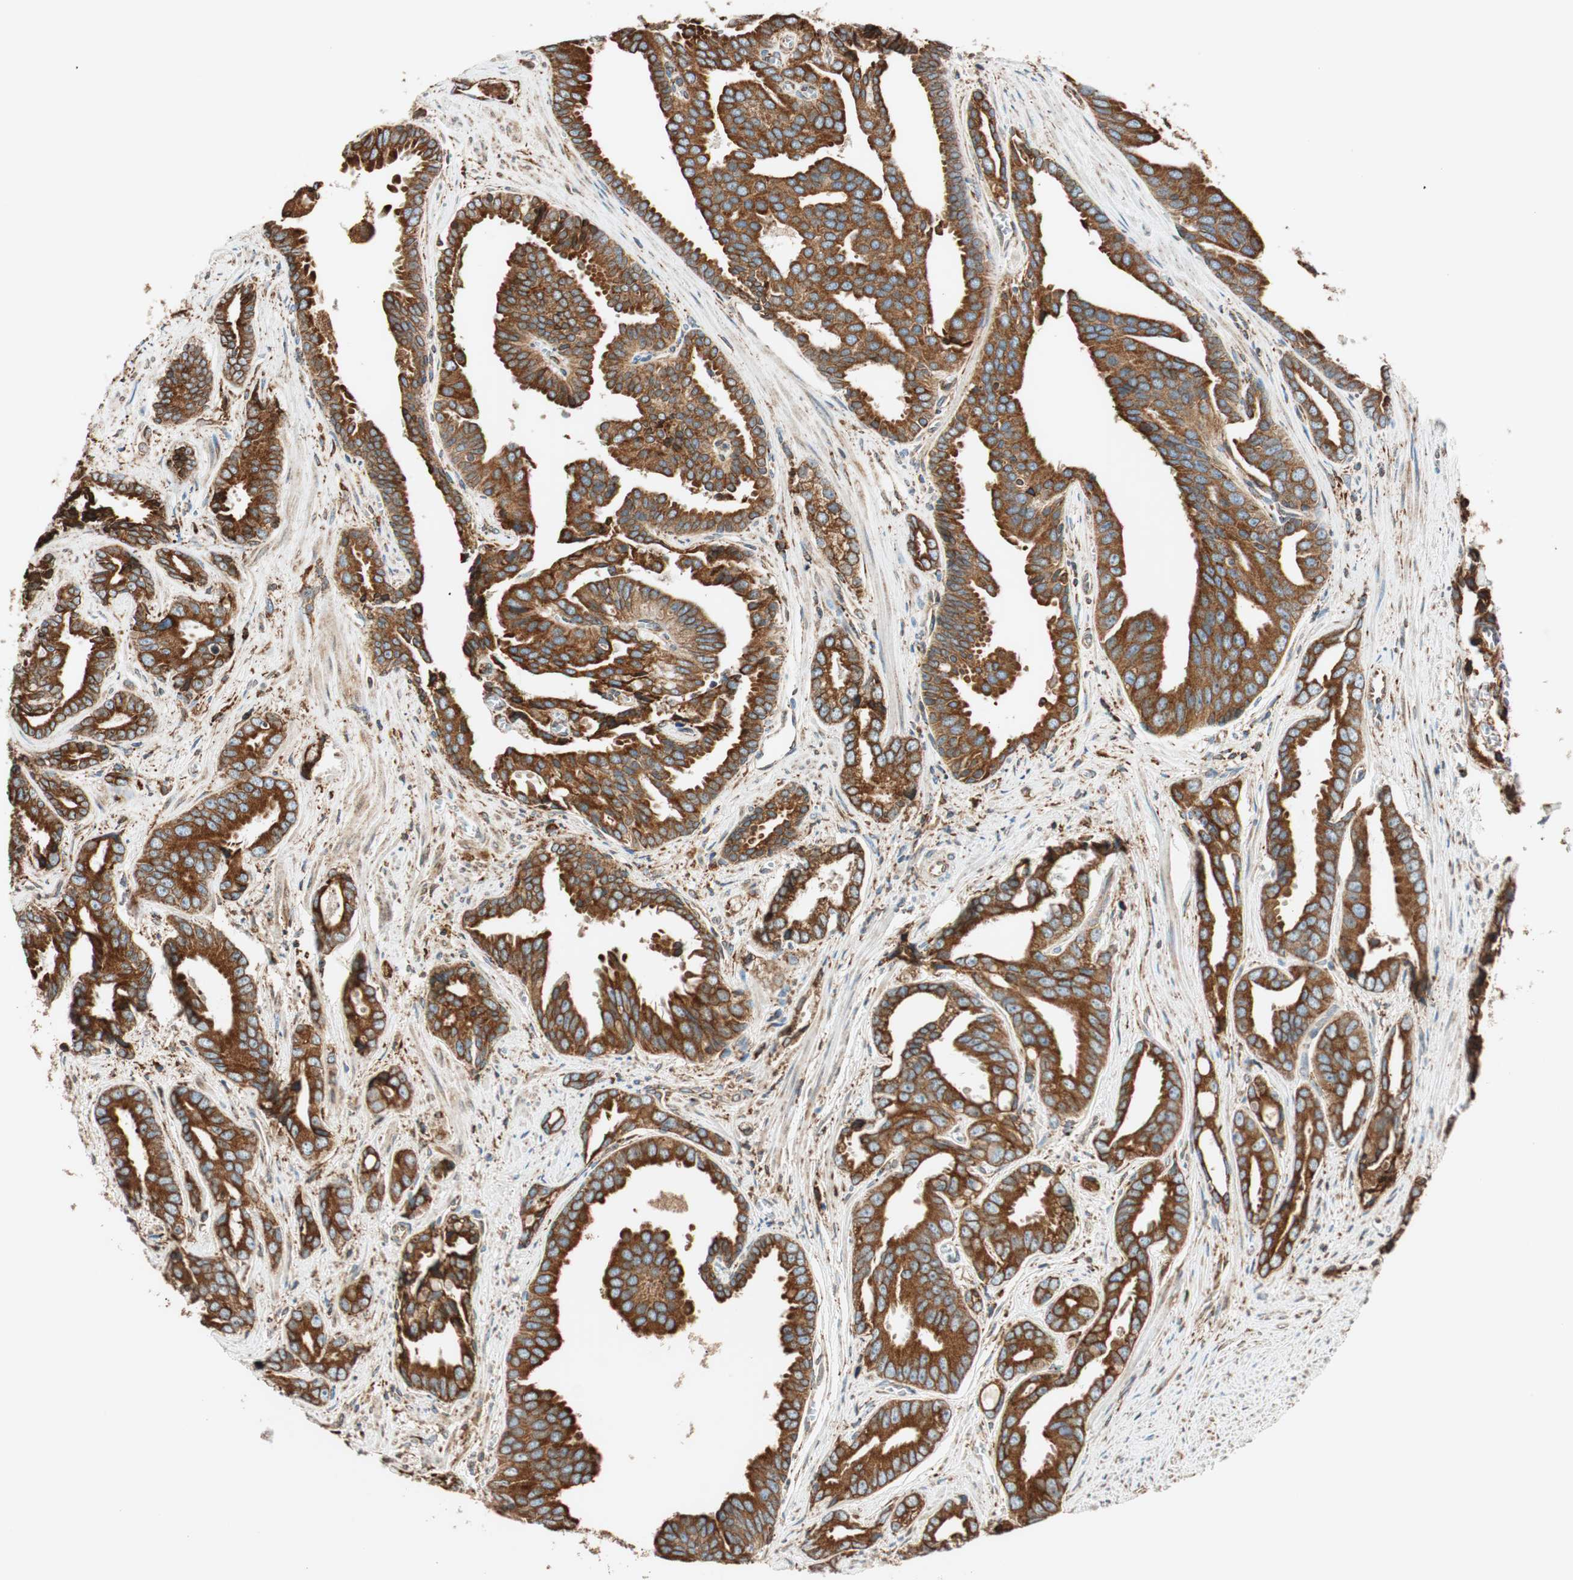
{"staining": {"intensity": "strong", "quantity": ">75%", "location": "cytoplasmic/membranous"}, "tissue": "prostate cancer", "cell_type": "Tumor cells", "image_type": "cancer", "snomed": [{"axis": "morphology", "description": "Adenocarcinoma, High grade"}, {"axis": "topography", "description": "Prostate"}], "caption": "There is high levels of strong cytoplasmic/membranous staining in tumor cells of prostate cancer, as demonstrated by immunohistochemical staining (brown color).", "gene": "PRKCSH", "patient": {"sex": "male", "age": 67}}